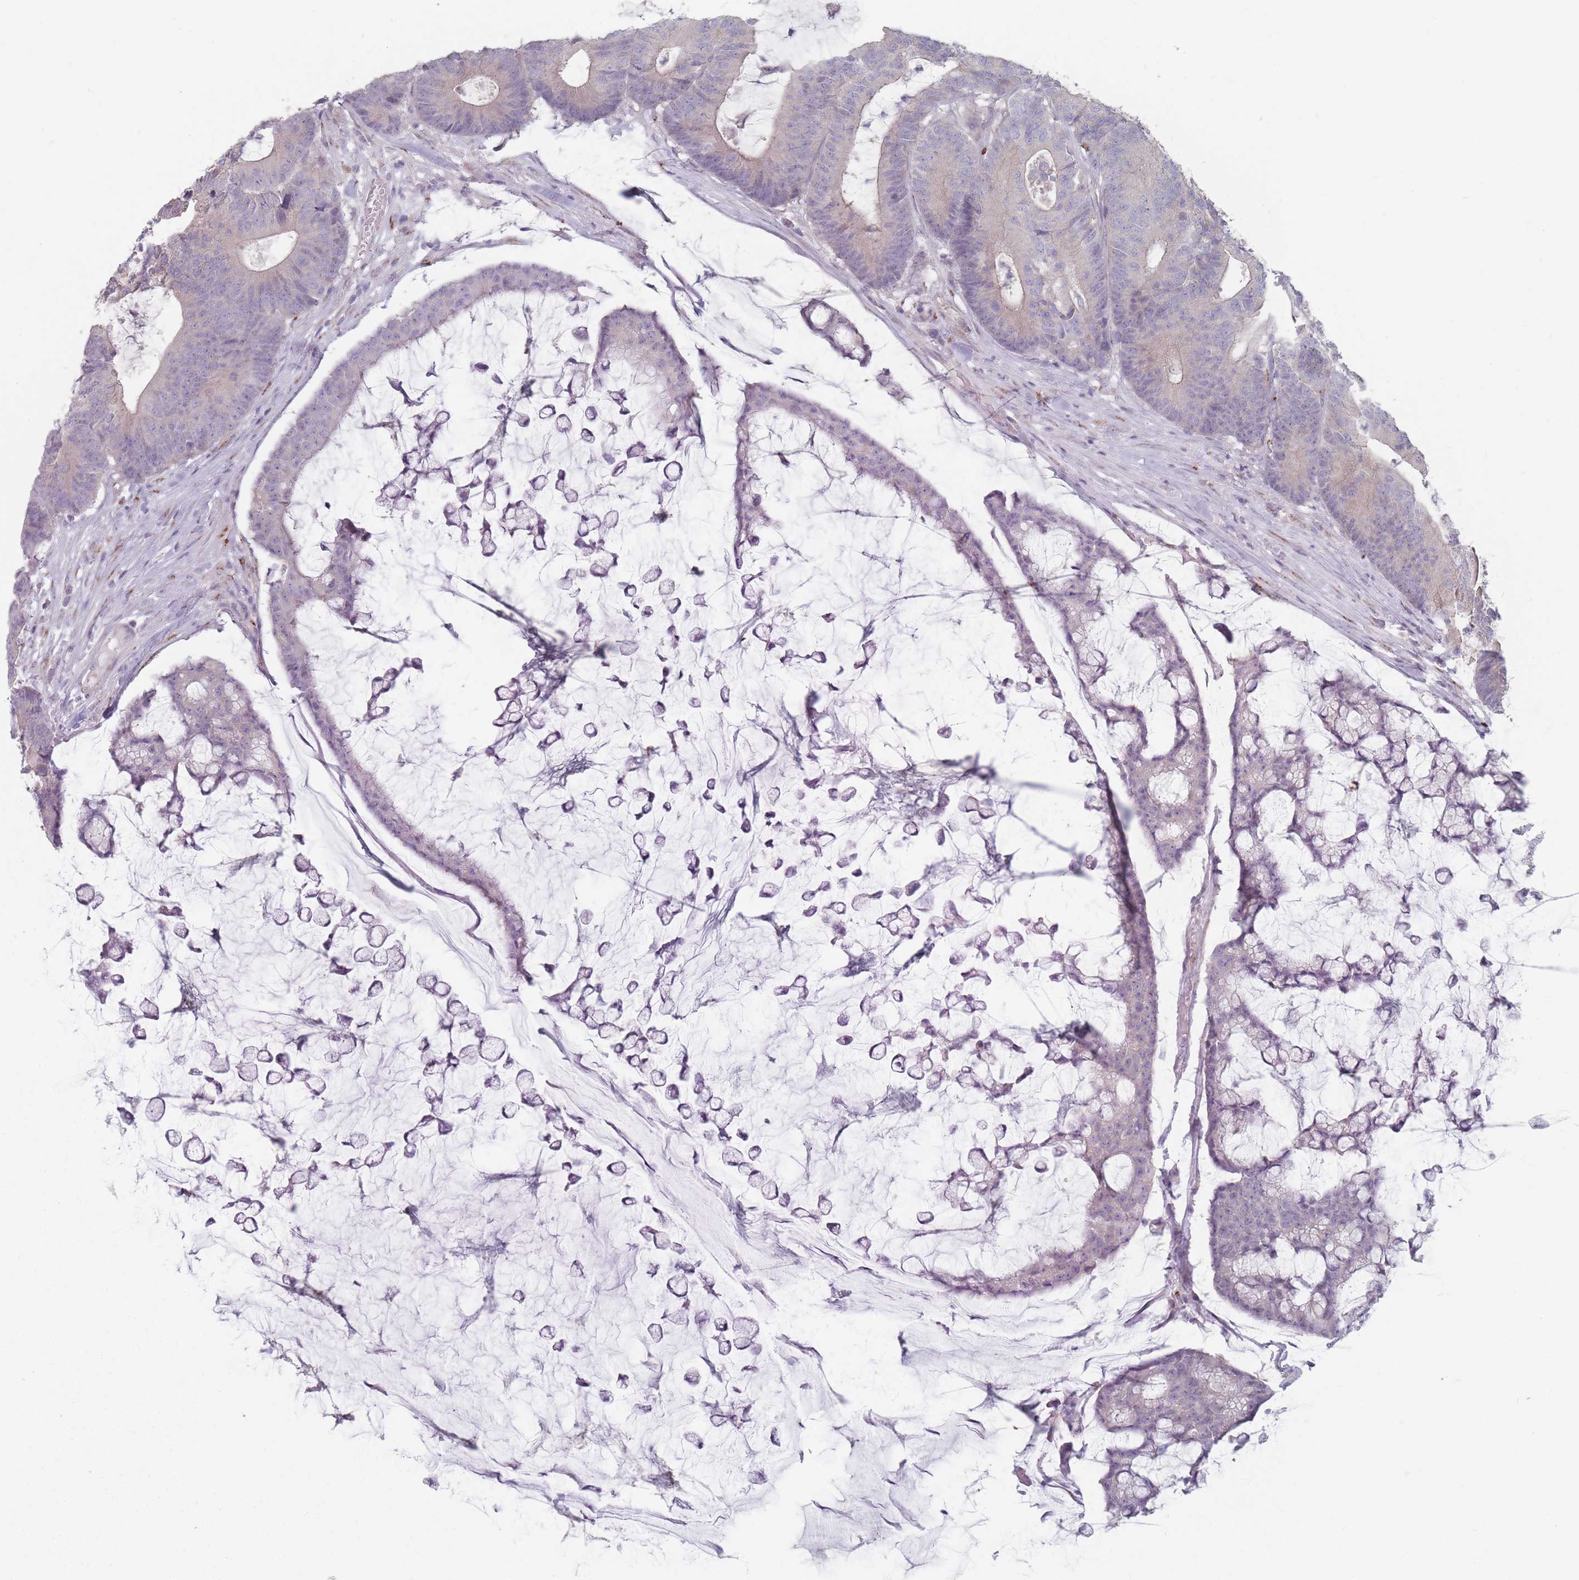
{"staining": {"intensity": "negative", "quantity": "none", "location": "none"}, "tissue": "colorectal cancer", "cell_type": "Tumor cells", "image_type": "cancer", "snomed": [{"axis": "morphology", "description": "Adenocarcinoma, NOS"}, {"axis": "topography", "description": "Colon"}], "caption": "IHC of colorectal adenocarcinoma demonstrates no positivity in tumor cells. The staining was performed using DAB (3,3'-diaminobenzidine) to visualize the protein expression in brown, while the nuclei were stained in blue with hematoxylin (Magnification: 20x).", "gene": "AKAIN1", "patient": {"sex": "female", "age": 84}}